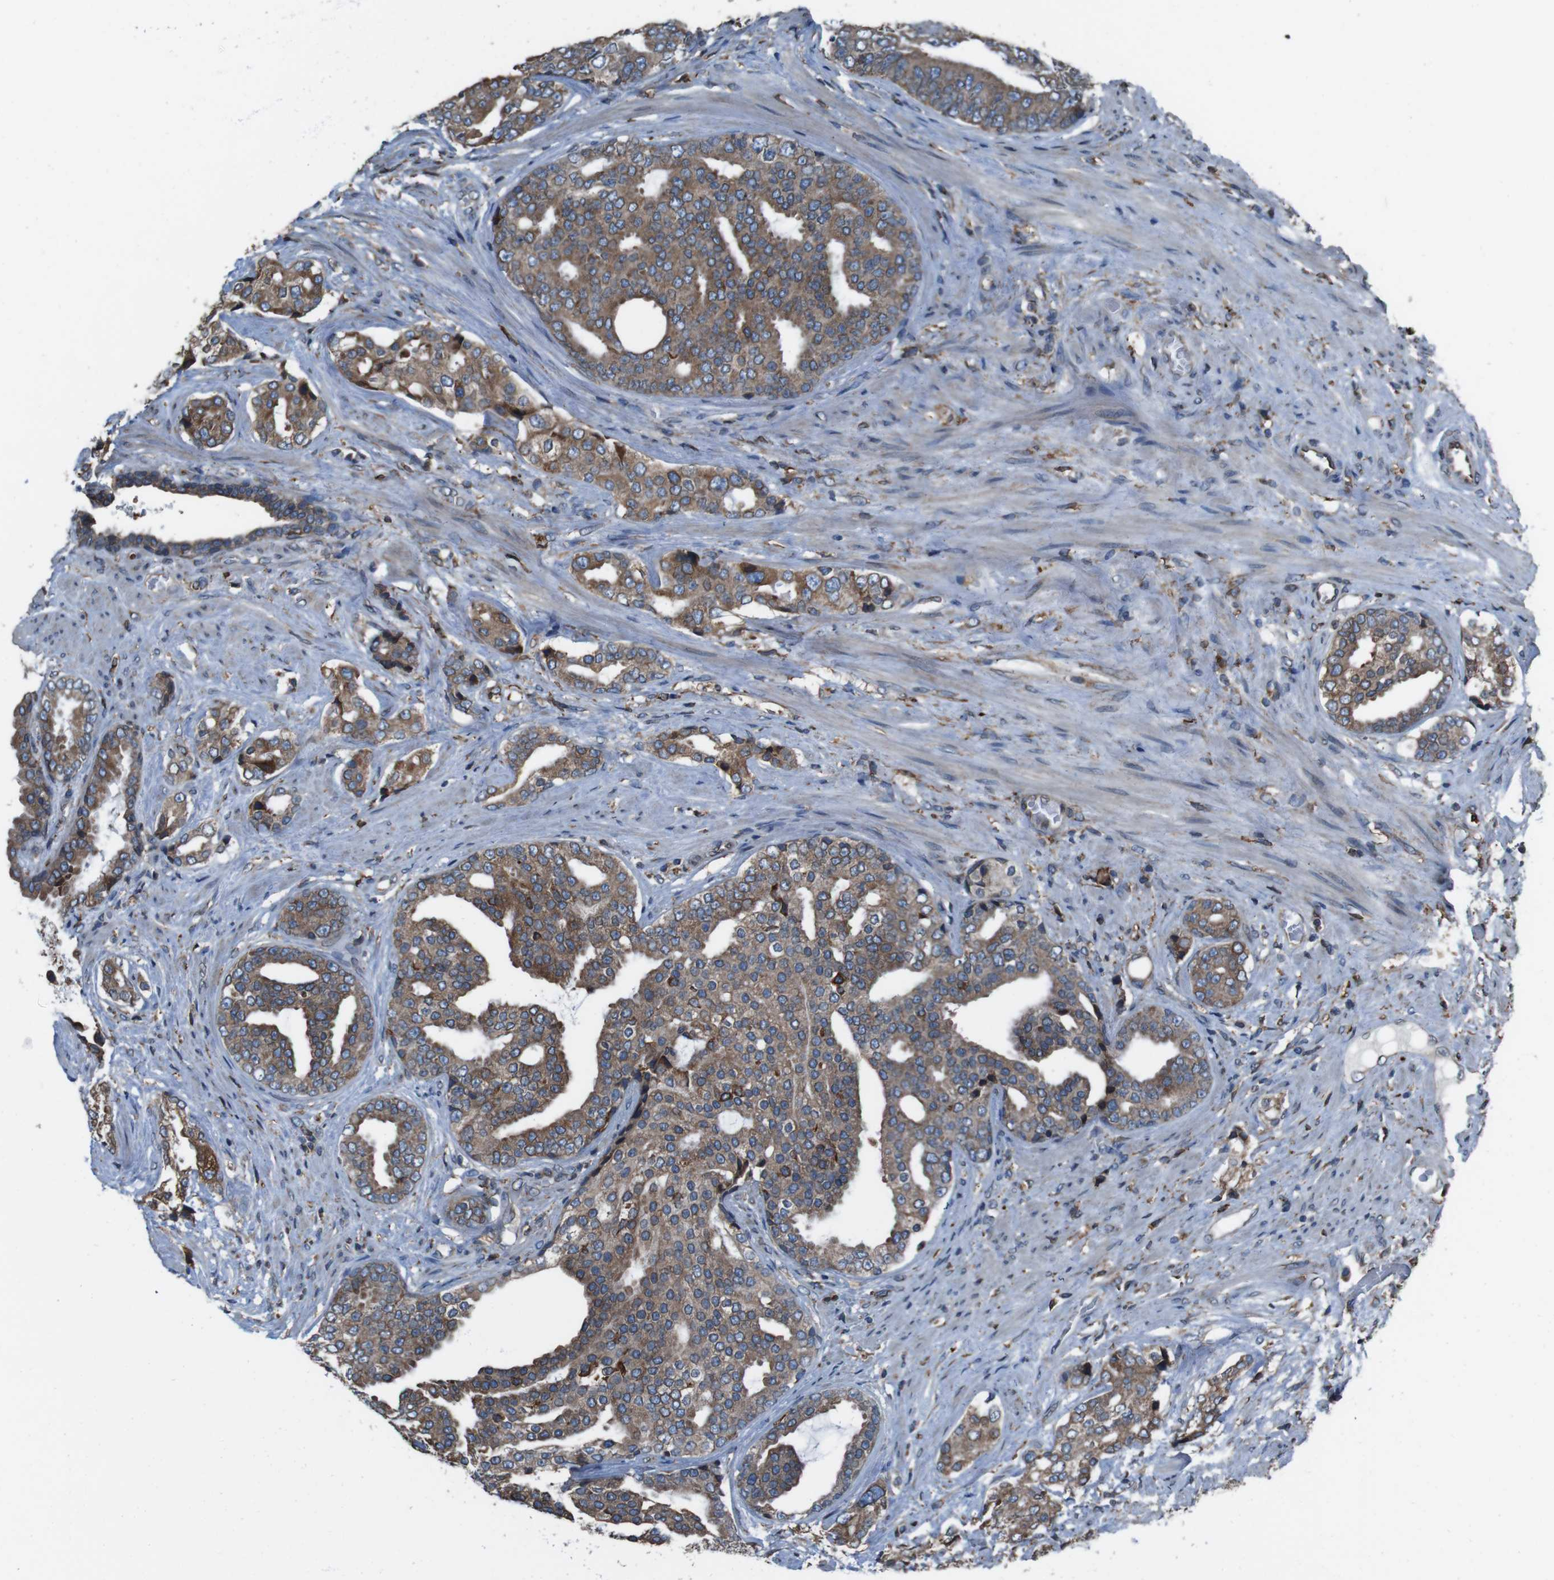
{"staining": {"intensity": "moderate", "quantity": ">75%", "location": "cytoplasmic/membranous"}, "tissue": "prostate cancer", "cell_type": "Tumor cells", "image_type": "cancer", "snomed": [{"axis": "morphology", "description": "Adenocarcinoma, High grade"}, {"axis": "topography", "description": "Prostate"}], "caption": "Immunohistochemical staining of prostate cancer demonstrates medium levels of moderate cytoplasmic/membranous protein positivity in approximately >75% of tumor cells. (IHC, brightfield microscopy, high magnification).", "gene": "APMAP", "patient": {"sex": "male", "age": 71}}